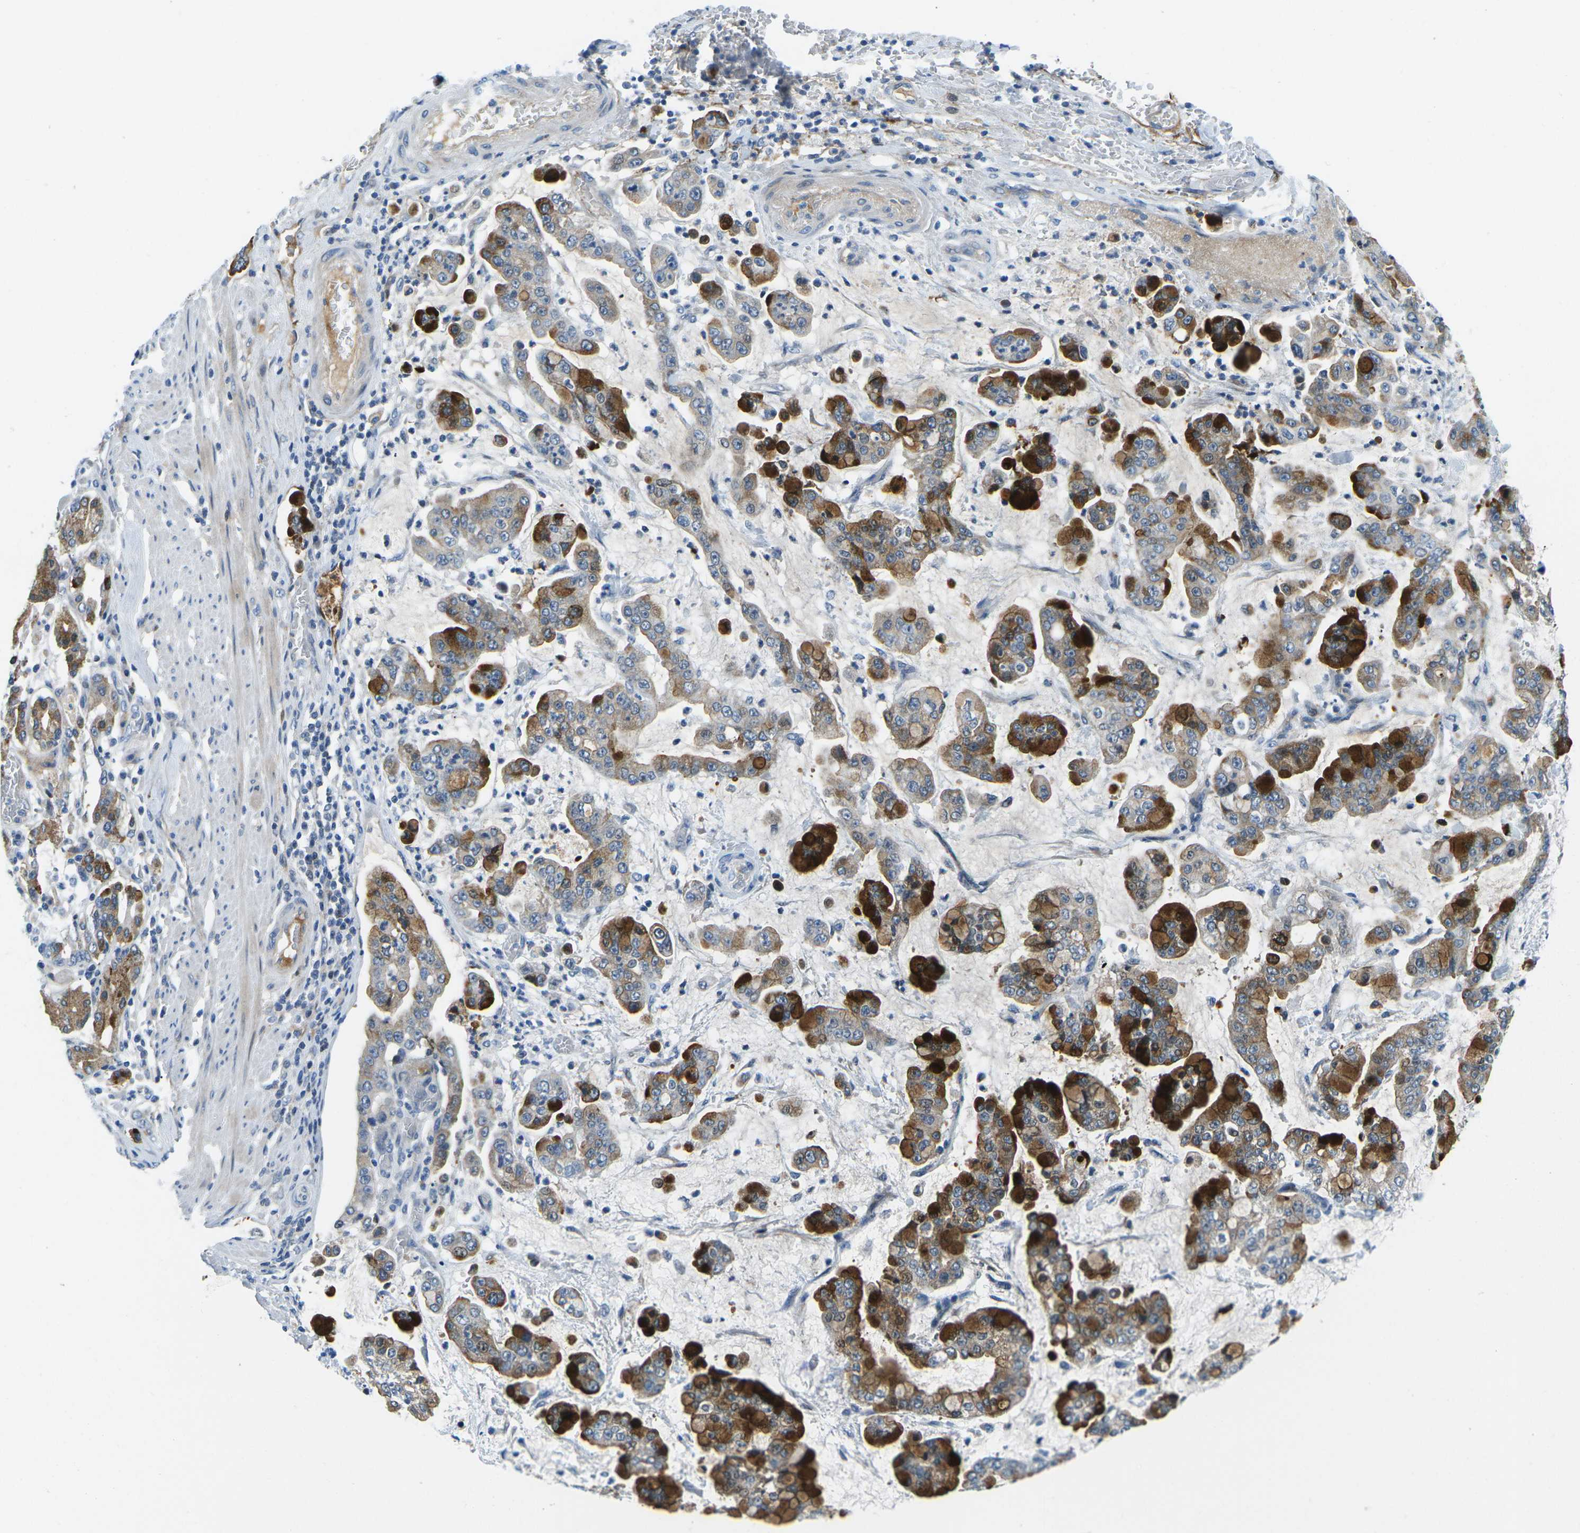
{"staining": {"intensity": "strong", "quantity": ">75%", "location": "cytoplasmic/membranous"}, "tissue": "stomach cancer", "cell_type": "Tumor cells", "image_type": "cancer", "snomed": [{"axis": "morphology", "description": "Normal tissue, NOS"}, {"axis": "morphology", "description": "Adenocarcinoma, NOS"}, {"axis": "topography", "description": "Stomach, upper"}, {"axis": "topography", "description": "Stomach"}], "caption": "Protein staining of stomach cancer (adenocarcinoma) tissue displays strong cytoplasmic/membranous staining in about >75% of tumor cells.", "gene": "CFB", "patient": {"sex": "male", "age": 76}}